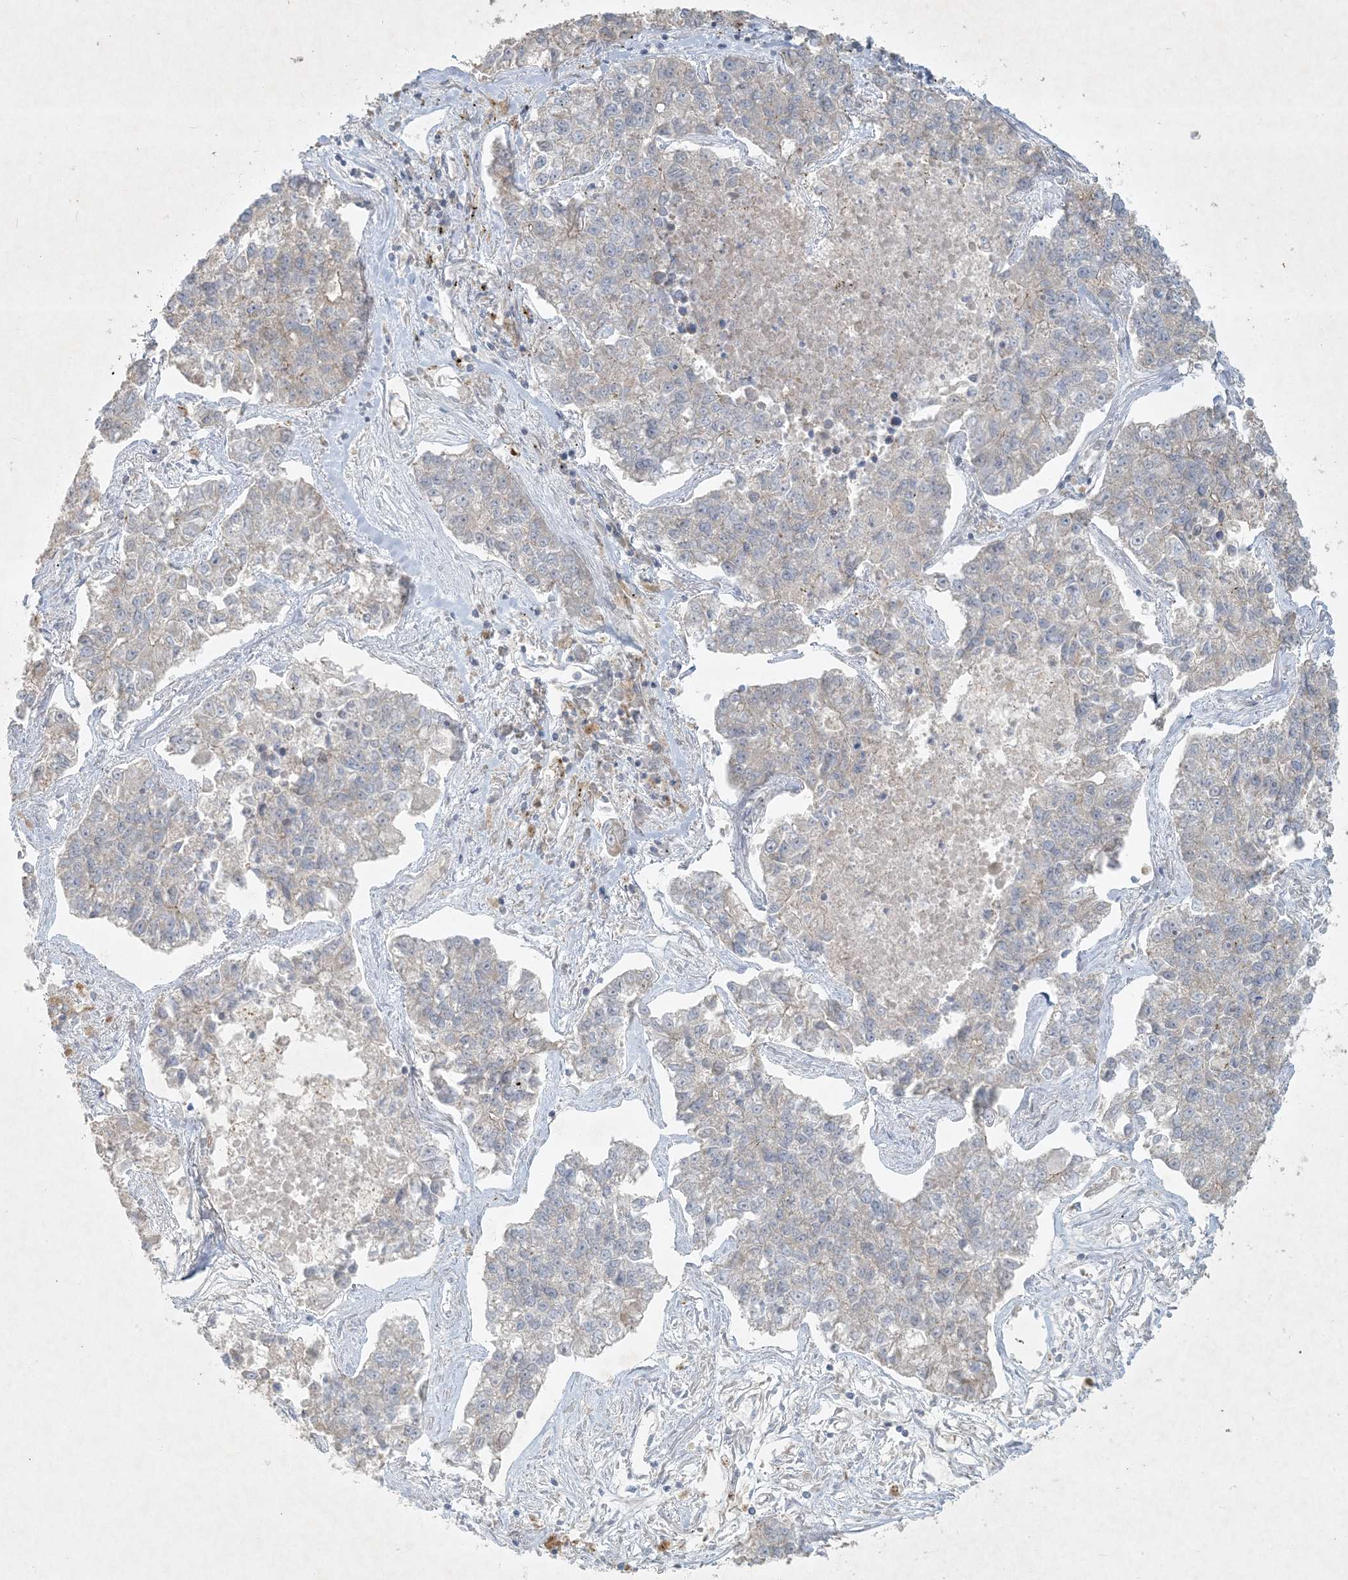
{"staining": {"intensity": "weak", "quantity": "<25%", "location": "cytoplasmic/membranous"}, "tissue": "lung cancer", "cell_type": "Tumor cells", "image_type": "cancer", "snomed": [{"axis": "morphology", "description": "Adenocarcinoma, NOS"}, {"axis": "topography", "description": "Lung"}], "caption": "The immunohistochemistry (IHC) image has no significant expression in tumor cells of lung cancer (adenocarcinoma) tissue.", "gene": "BCORL1", "patient": {"sex": "male", "age": 49}}